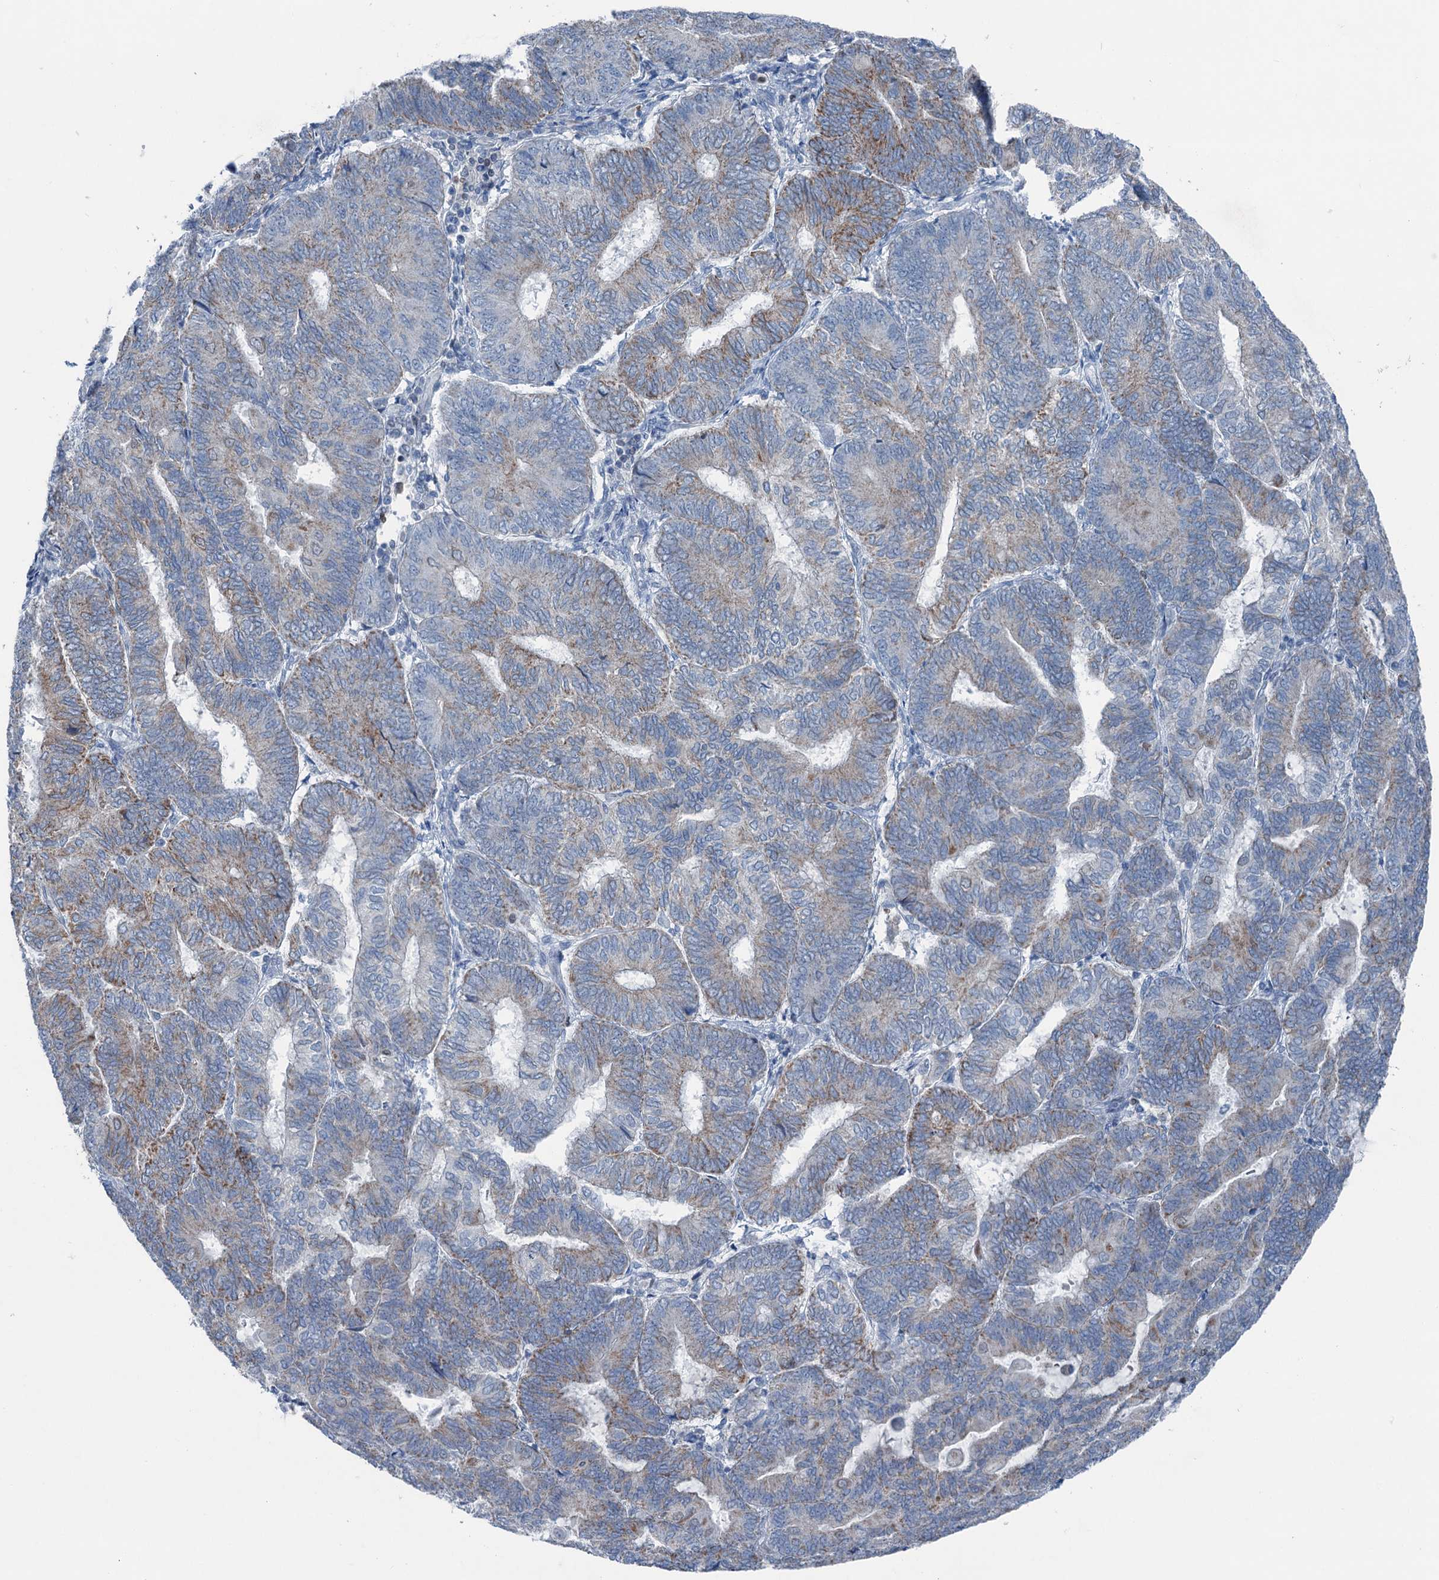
{"staining": {"intensity": "moderate", "quantity": "25%-75%", "location": "cytoplasmic/membranous"}, "tissue": "endometrial cancer", "cell_type": "Tumor cells", "image_type": "cancer", "snomed": [{"axis": "morphology", "description": "Adenocarcinoma, NOS"}, {"axis": "topography", "description": "Endometrium"}], "caption": "Endometrial adenocarcinoma was stained to show a protein in brown. There is medium levels of moderate cytoplasmic/membranous positivity in approximately 25%-75% of tumor cells.", "gene": "ELP4", "patient": {"sex": "female", "age": 81}}